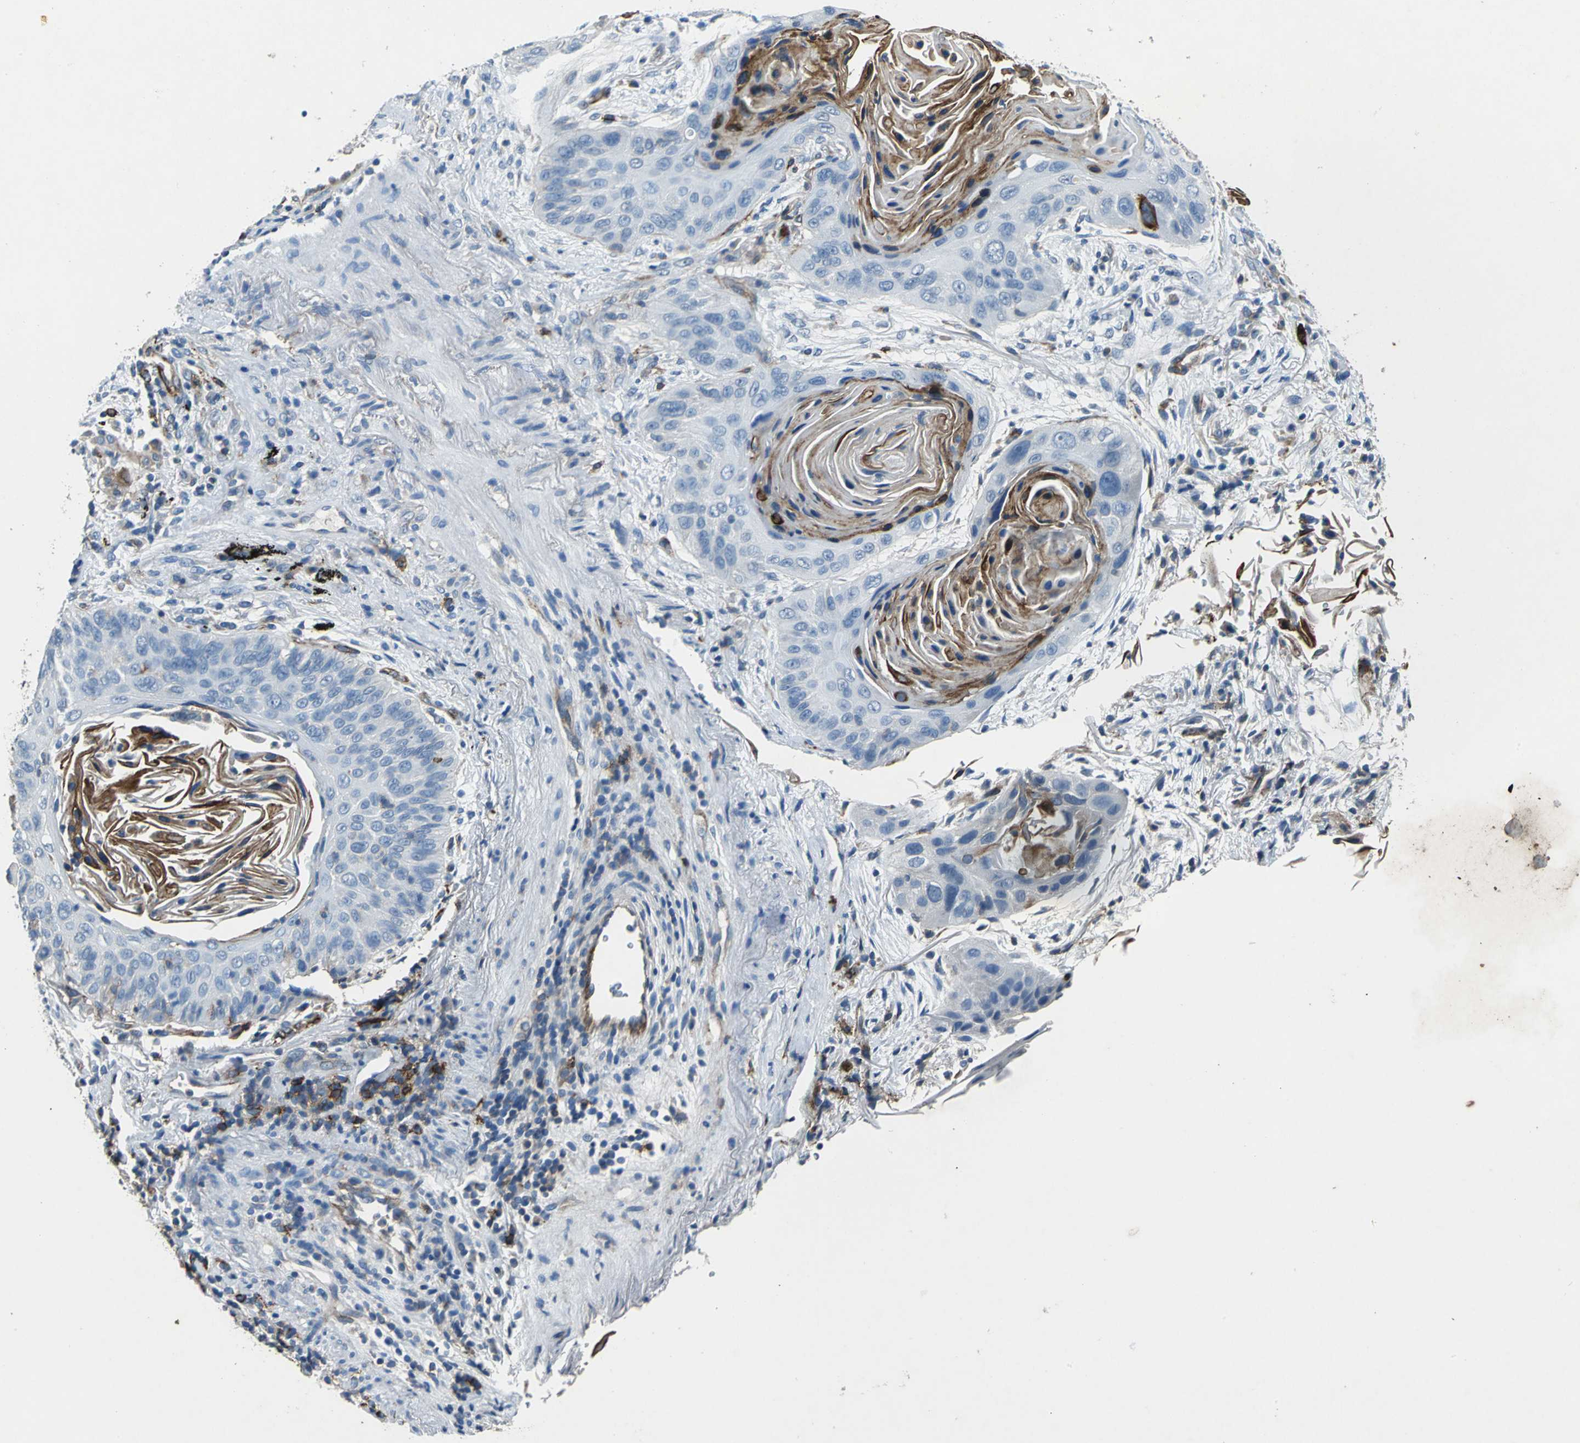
{"staining": {"intensity": "negative", "quantity": "none", "location": "none"}, "tissue": "lung cancer", "cell_type": "Tumor cells", "image_type": "cancer", "snomed": [{"axis": "morphology", "description": "Squamous cell carcinoma, NOS"}, {"axis": "topography", "description": "Lung"}], "caption": "Lung cancer stained for a protein using IHC reveals no expression tumor cells.", "gene": "RPS13", "patient": {"sex": "female", "age": 67}}